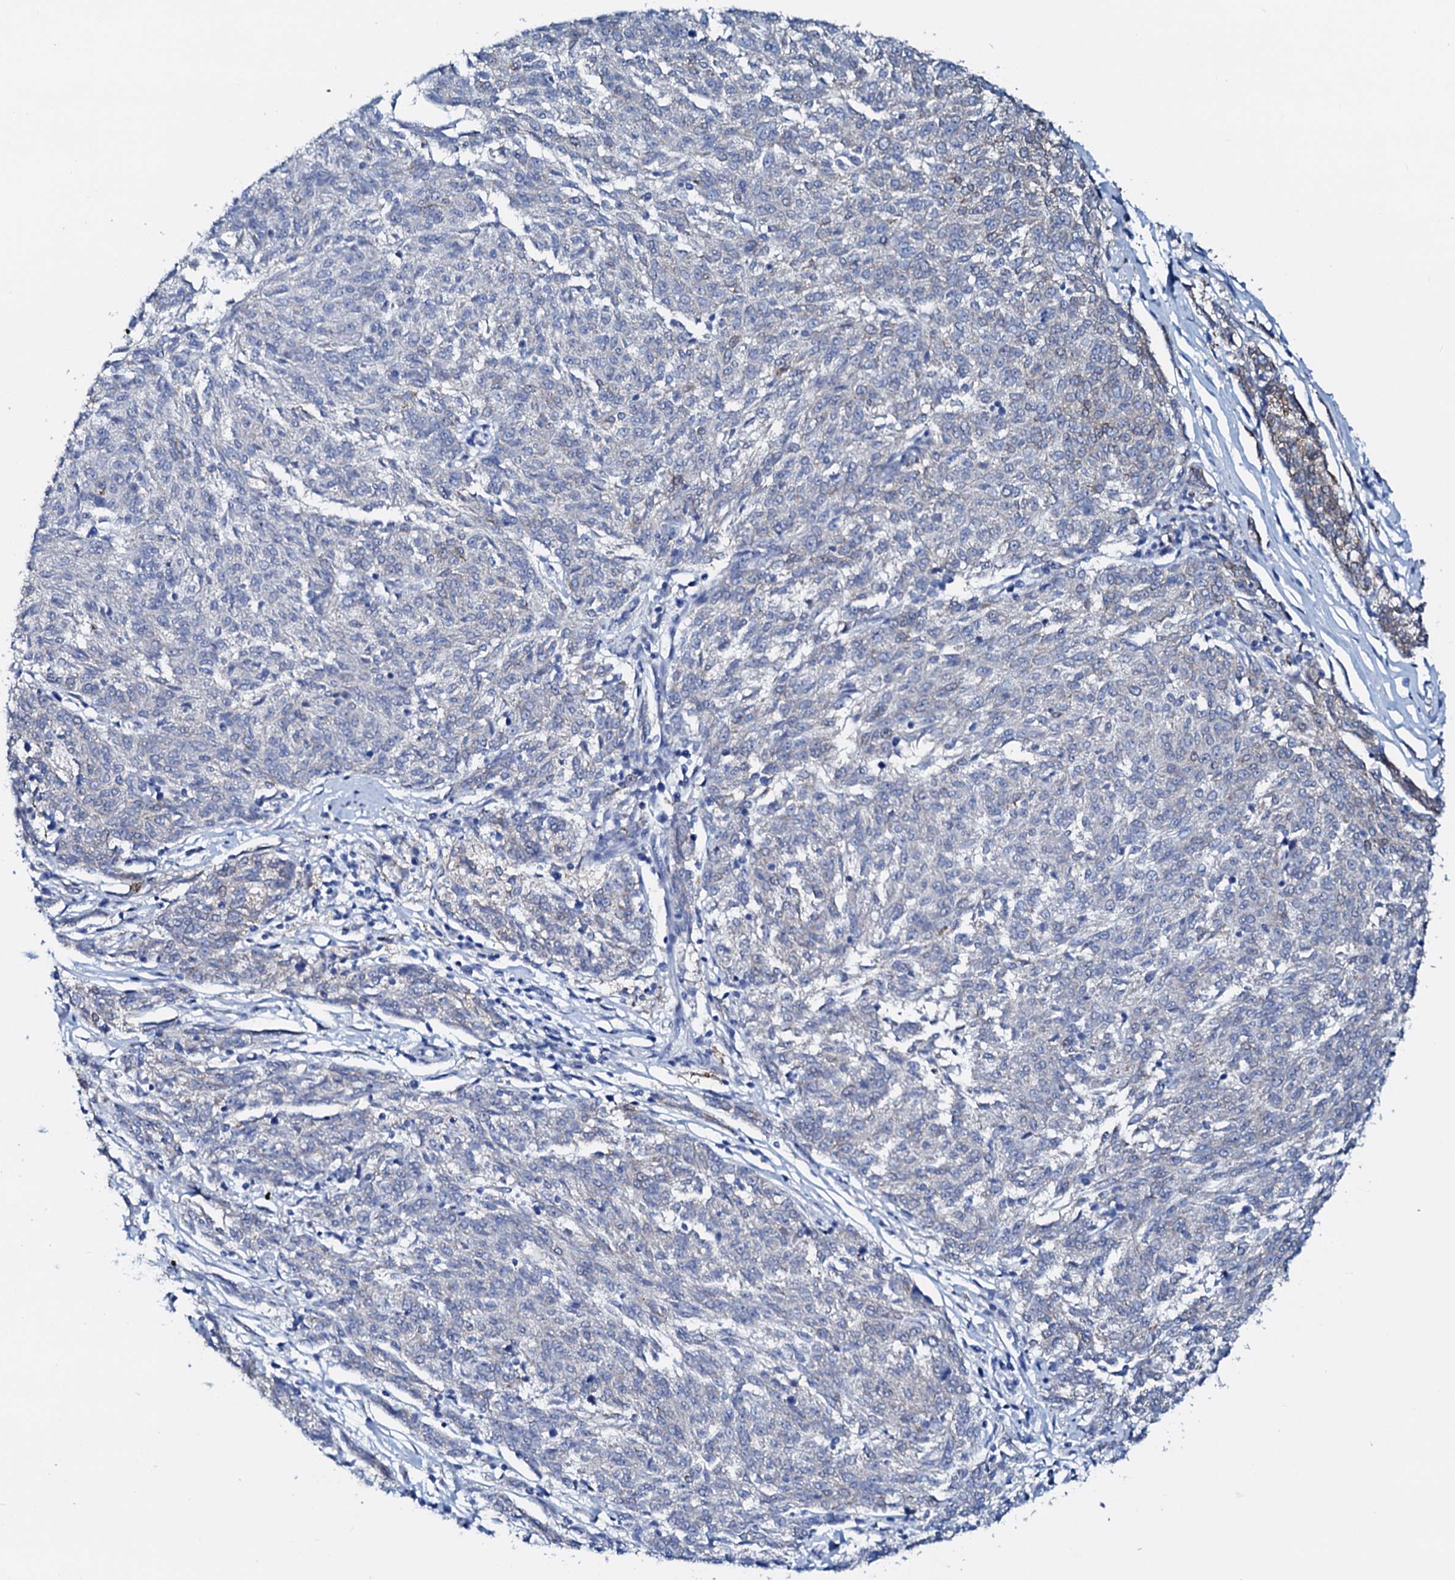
{"staining": {"intensity": "negative", "quantity": "none", "location": "none"}, "tissue": "melanoma", "cell_type": "Tumor cells", "image_type": "cancer", "snomed": [{"axis": "morphology", "description": "Malignant melanoma, NOS"}, {"axis": "topography", "description": "Skin"}], "caption": "The photomicrograph demonstrates no staining of tumor cells in malignant melanoma. The staining is performed using DAB brown chromogen with nuclei counter-stained in using hematoxylin.", "gene": "AMER2", "patient": {"sex": "female", "age": 72}}